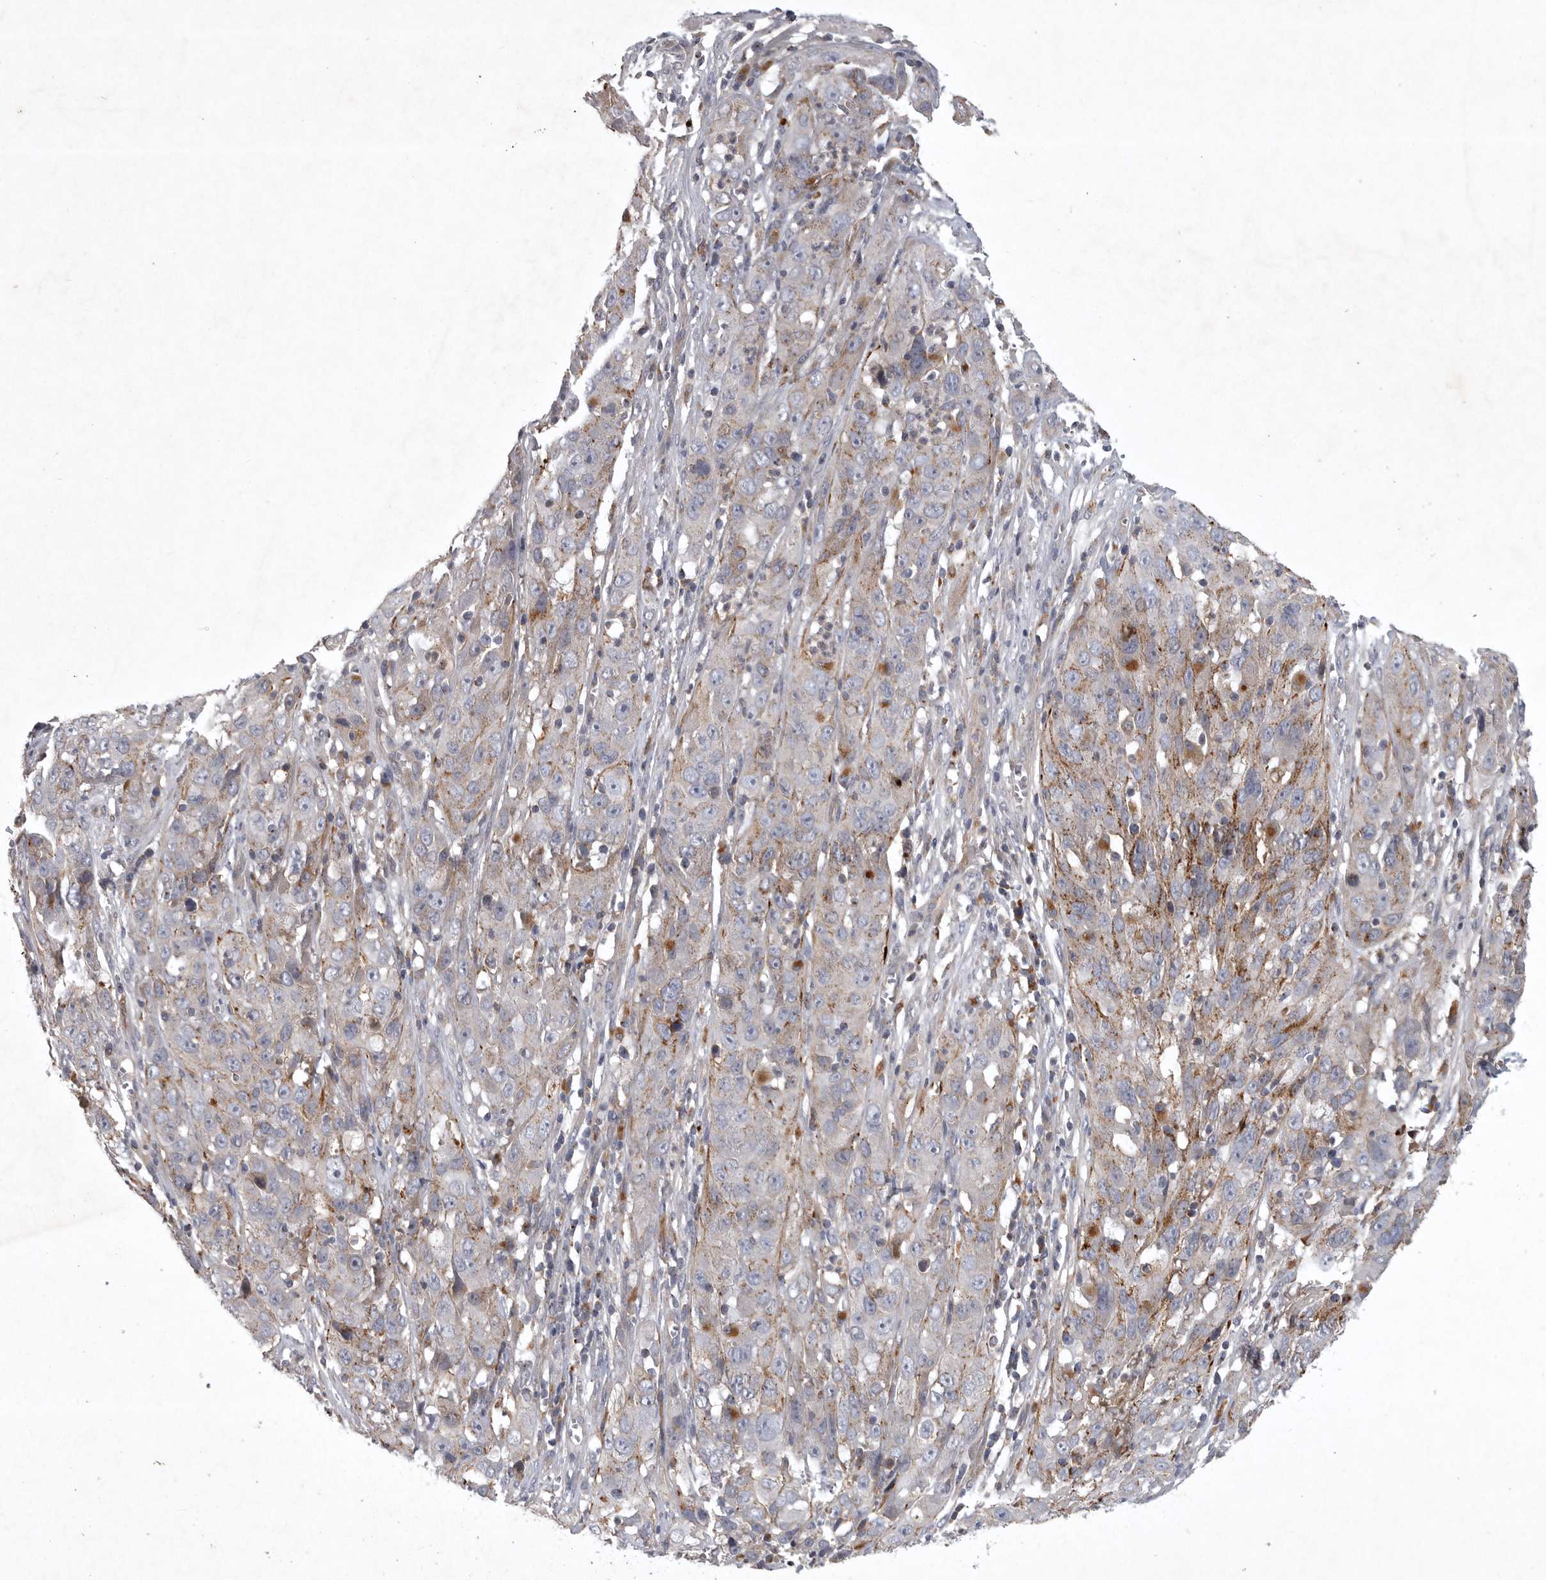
{"staining": {"intensity": "moderate", "quantity": "<25%", "location": "cytoplasmic/membranous"}, "tissue": "cervical cancer", "cell_type": "Tumor cells", "image_type": "cancer", "snomed": [{"axis": "morphology", "description": "Squamous cell carcinoma, NOS"}, {"axis": "topography", "description": "Cervix"}], "caption": "Squamous cell carcinoma (cervical) stained for a protein displays moderate cytoplasmic/membranous positivity in tumor cells.", "gene": "LAMTOR3", "patient": {"sex": "female", "age": 32}}